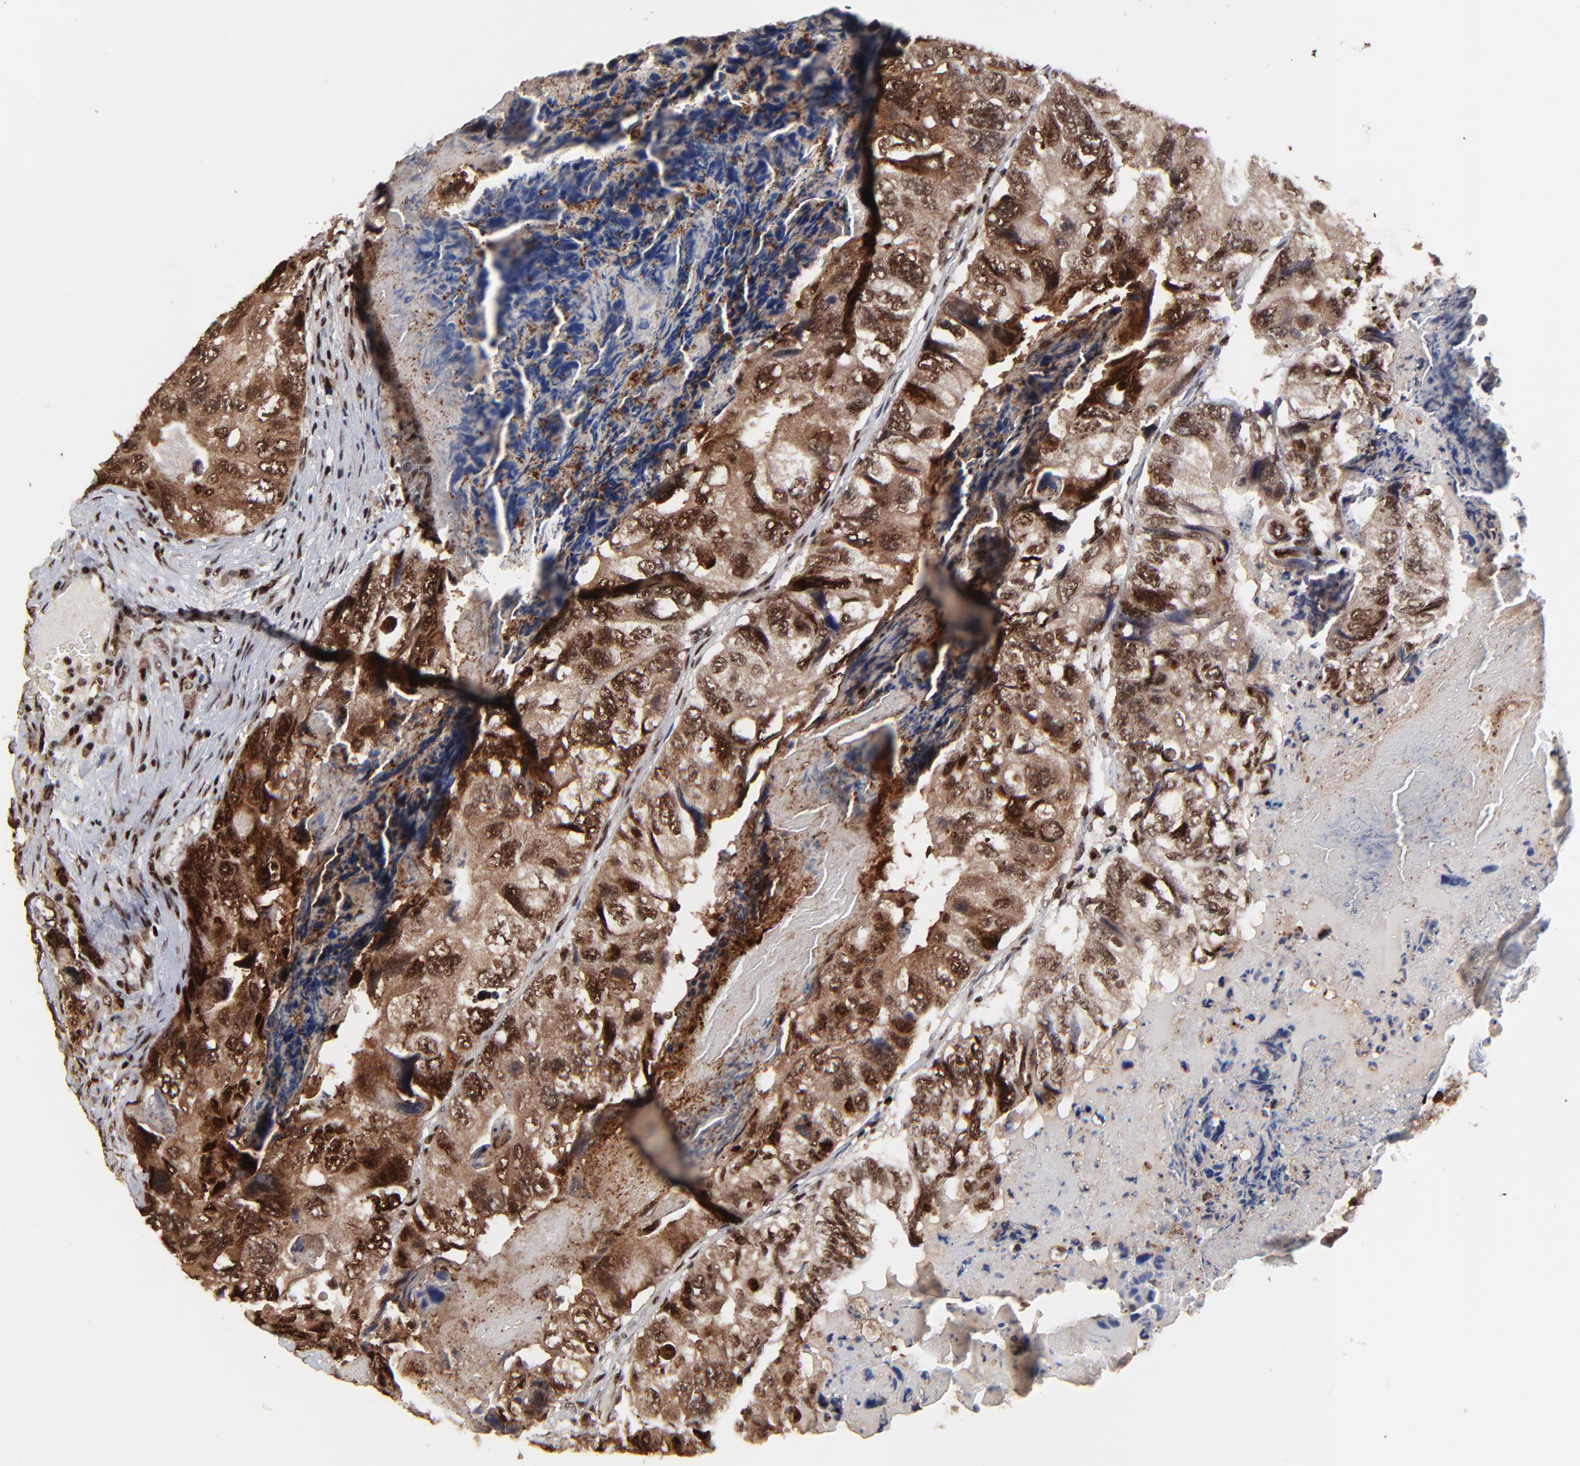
{"staining": {"intensity": "strong", "quantity": ">75%", "location": "cytoplasmic/membranous,nuclear"}, "tissue": "colorectal cancer", "cell_type": "Tumor cells", "image_type": "cancer", "snomed": [{"axis": "morphology", "description": "Adenocarcinoma, NOS"}, {"axis": "topography", "description": "Rectum"}], "caption": "Approximately >75% of tumor cells in human colorectal cancer show strong cytoplasmic/membranous and nuclear protein positivity as visualized by brown immunohistochemical staining.", "gene": "RBM22", "patient": {"sex": "female", "age": 82}}